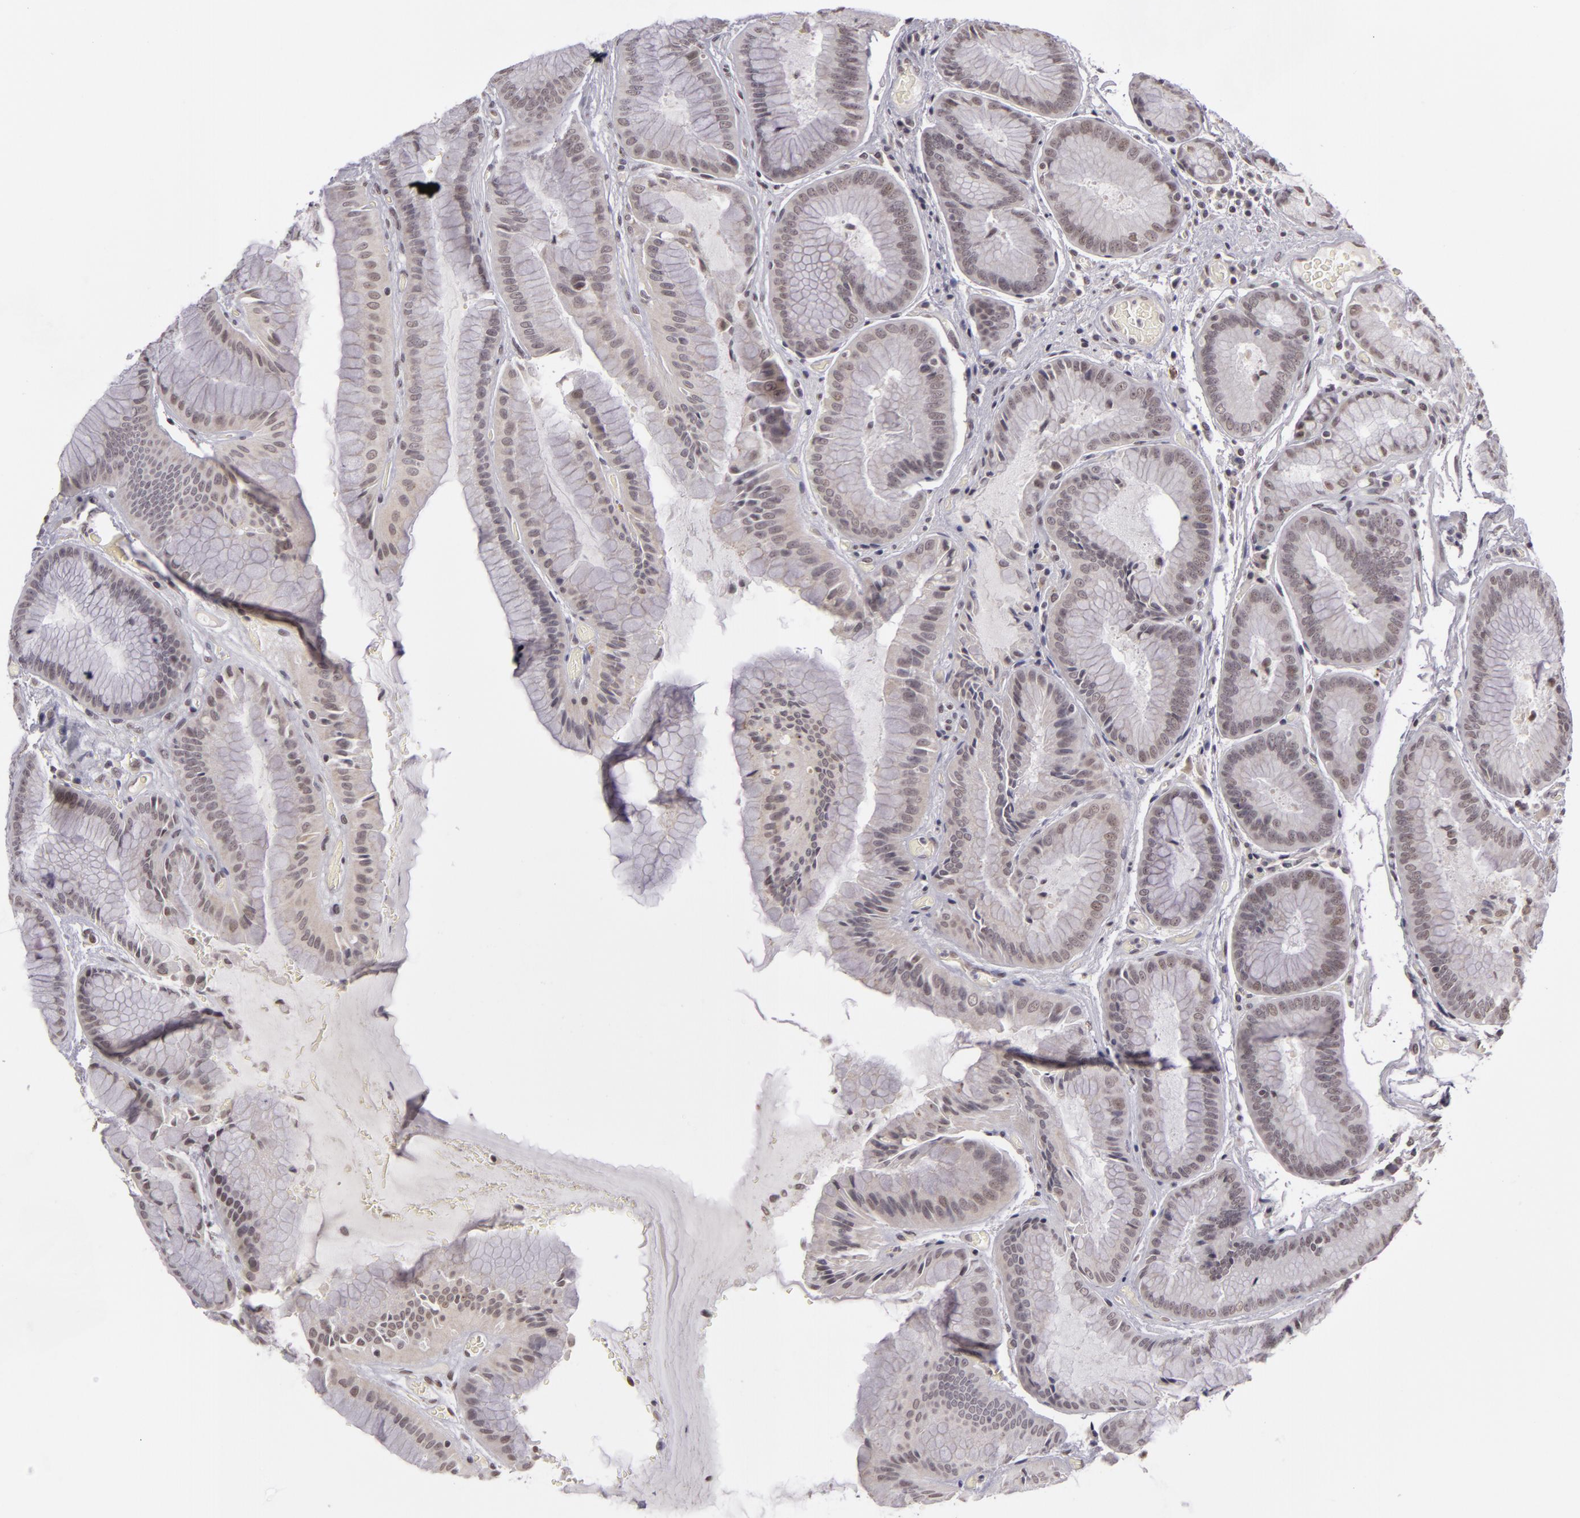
{"staining": {"intensity": "negative", "quantity": "none", "location": "none"}, "tissue": "stomach", "cell_type": "Glandular cells", "image_type": "normal", "snomed": [{"axis": "morphology", "description": "Normal tissue, NOS"}, {"axis": "topography", "description": "Esophagus"}, {"axis": "topography", "description": "Stomach, upper"}], "caption": "Protein analysis of normal stomach reveals no significant positivity in glandular cells. The staining is performed using DAB (3,3'-diaminobenzidine) brown chromogen with nuclei counter-stained in using hematoxylin.", "gene": "RRP7A", "patient": {"sex": "male", "age": 47}}